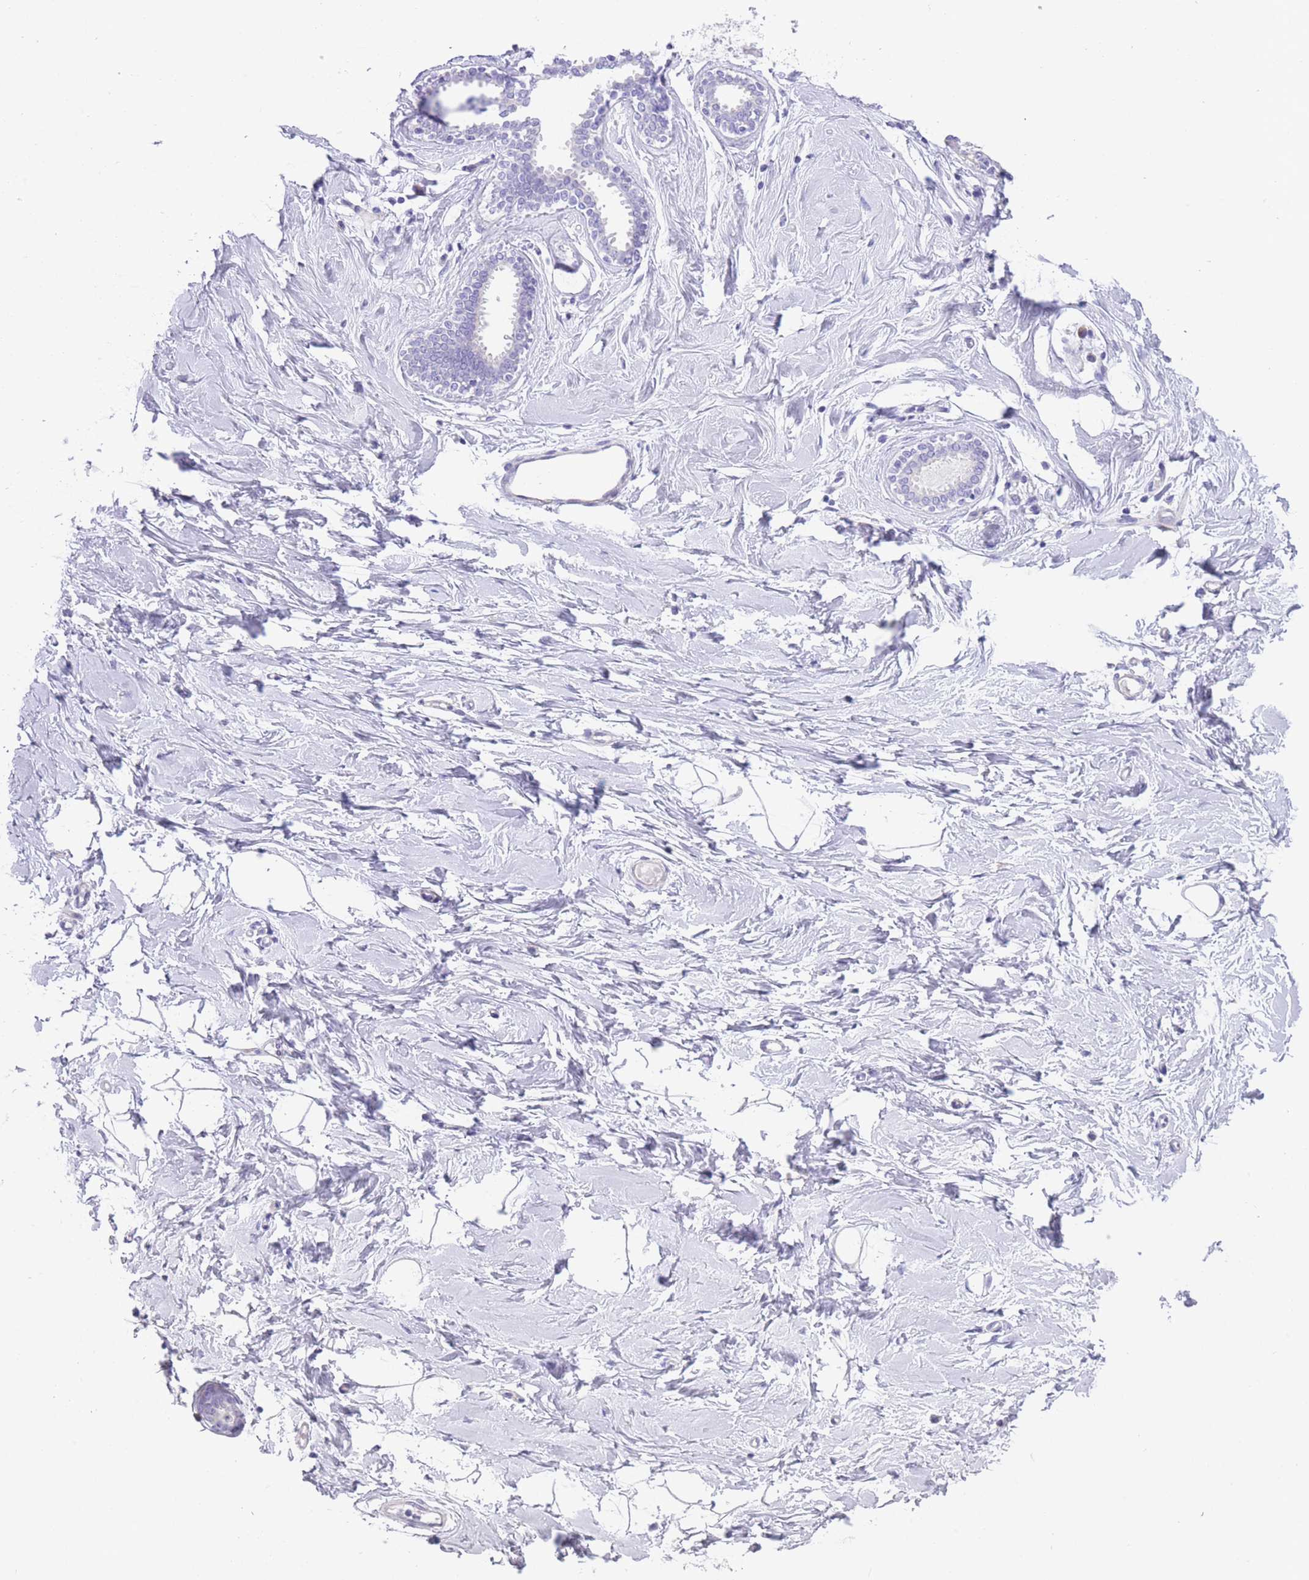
{"staining": {"intensity": "negative", "quantity": "none", "location": "none"}, "tissue": "breast", "cell_type": "Adipocytes", "image_type": "normal", "snomed": [{"axis": "morphology", "description": "Normal tissue, NOS"}, {"axis": "topography", "description": "Breast"}], "caption": "This is an IHC histopathology image of benign breast. There is no positivity in adipocytes.", "gene": "QTRT1", "patient": {"sex": "female", "age": 23}}